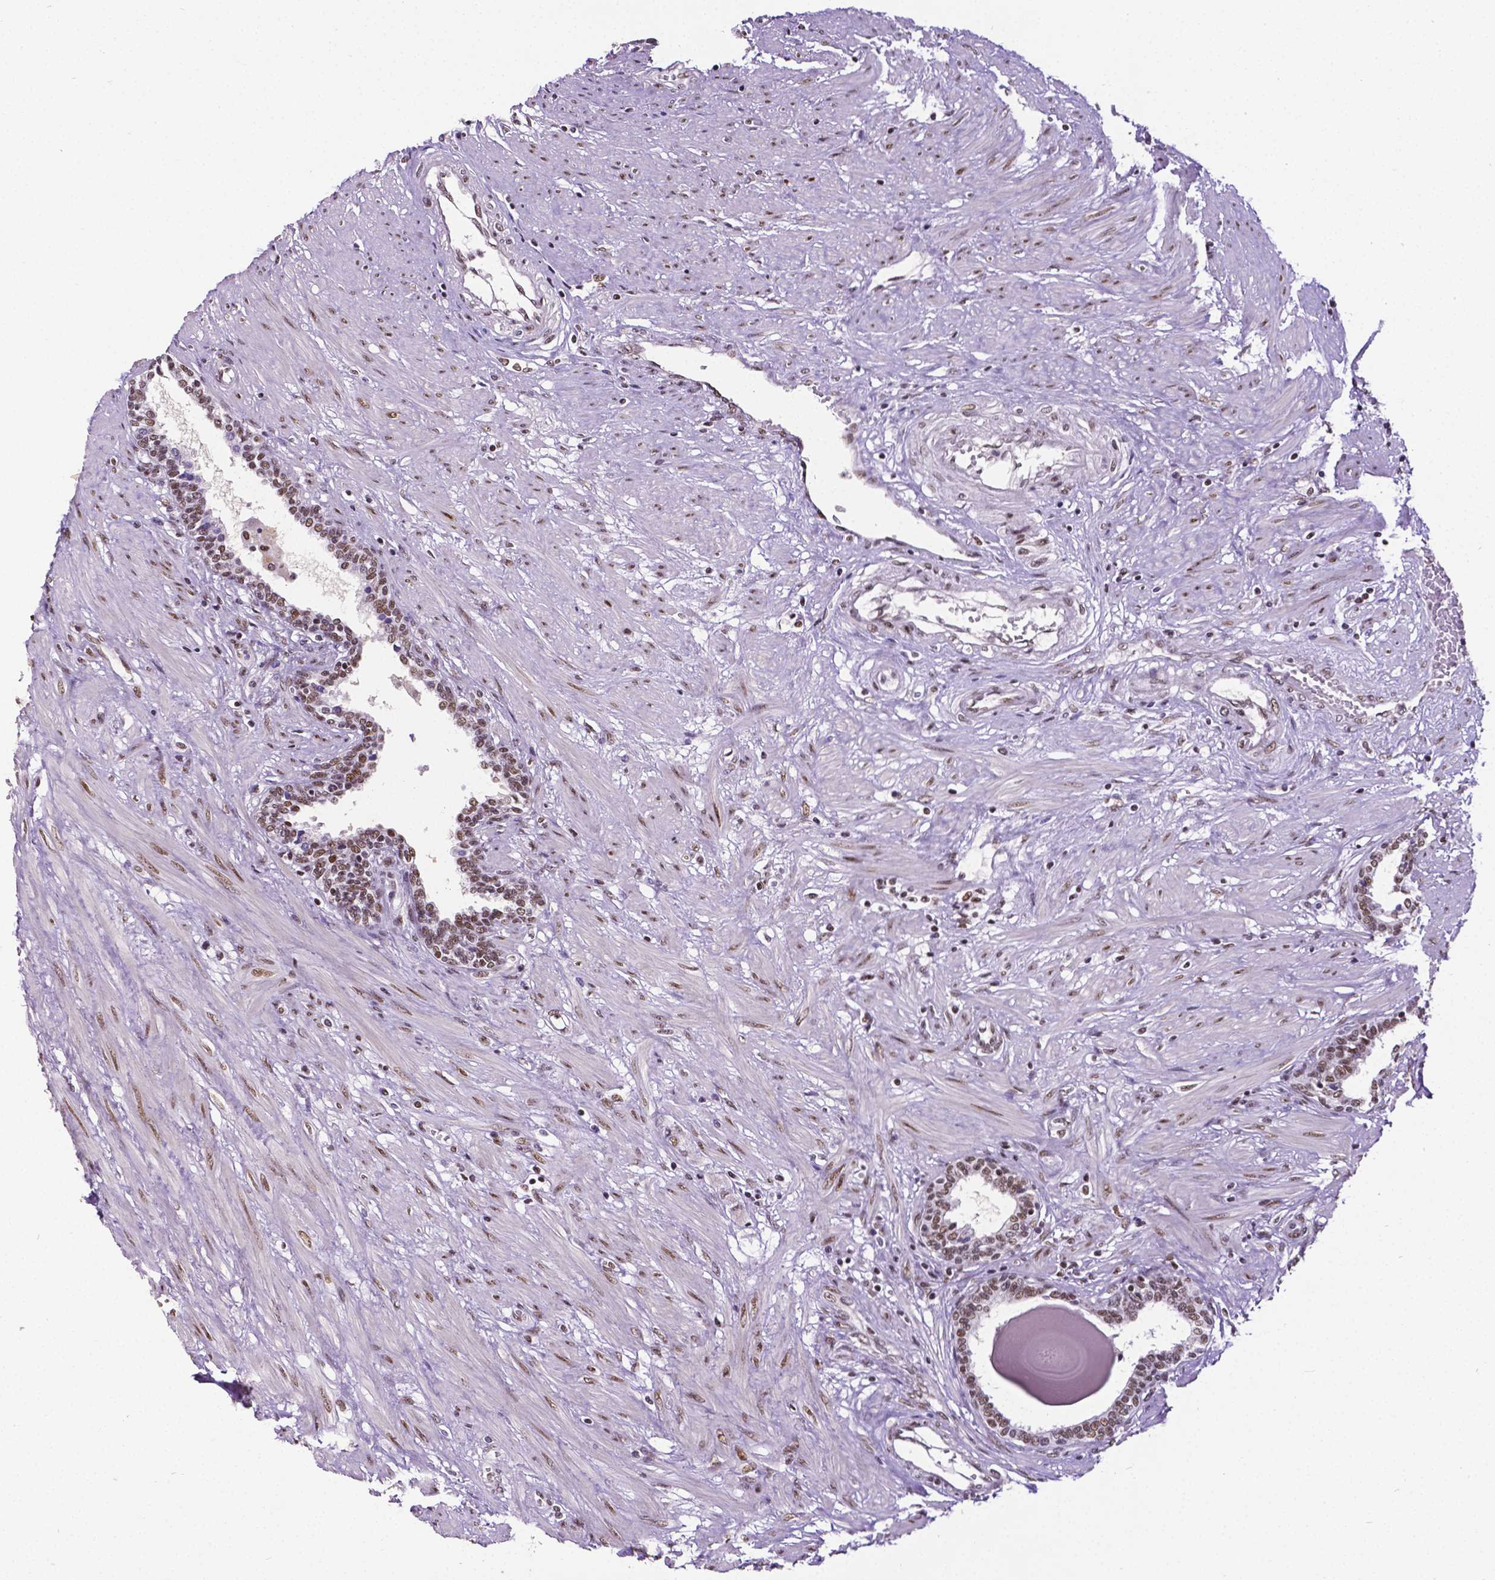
{"staining": {"intensity": "moderate", "quantity": "25%-75%", "location": "nuclear"}, "tissue": "prostate", "cell_type": "Glandular cells", "image_type": "normal", "snomed": [{"axis": "morphology", "description": "Normal tissue, NOS"}, {"axis": "topography", "description": "Prostate"}], "caption": "This histopathology image demonstrates immunohistochemistry staining of normal human prostate, with medium moderate nuclear expression in approximately 25%-75% of glandular cells.", "gene": "REST", "patient": {"sex": "male", "age": 55}}